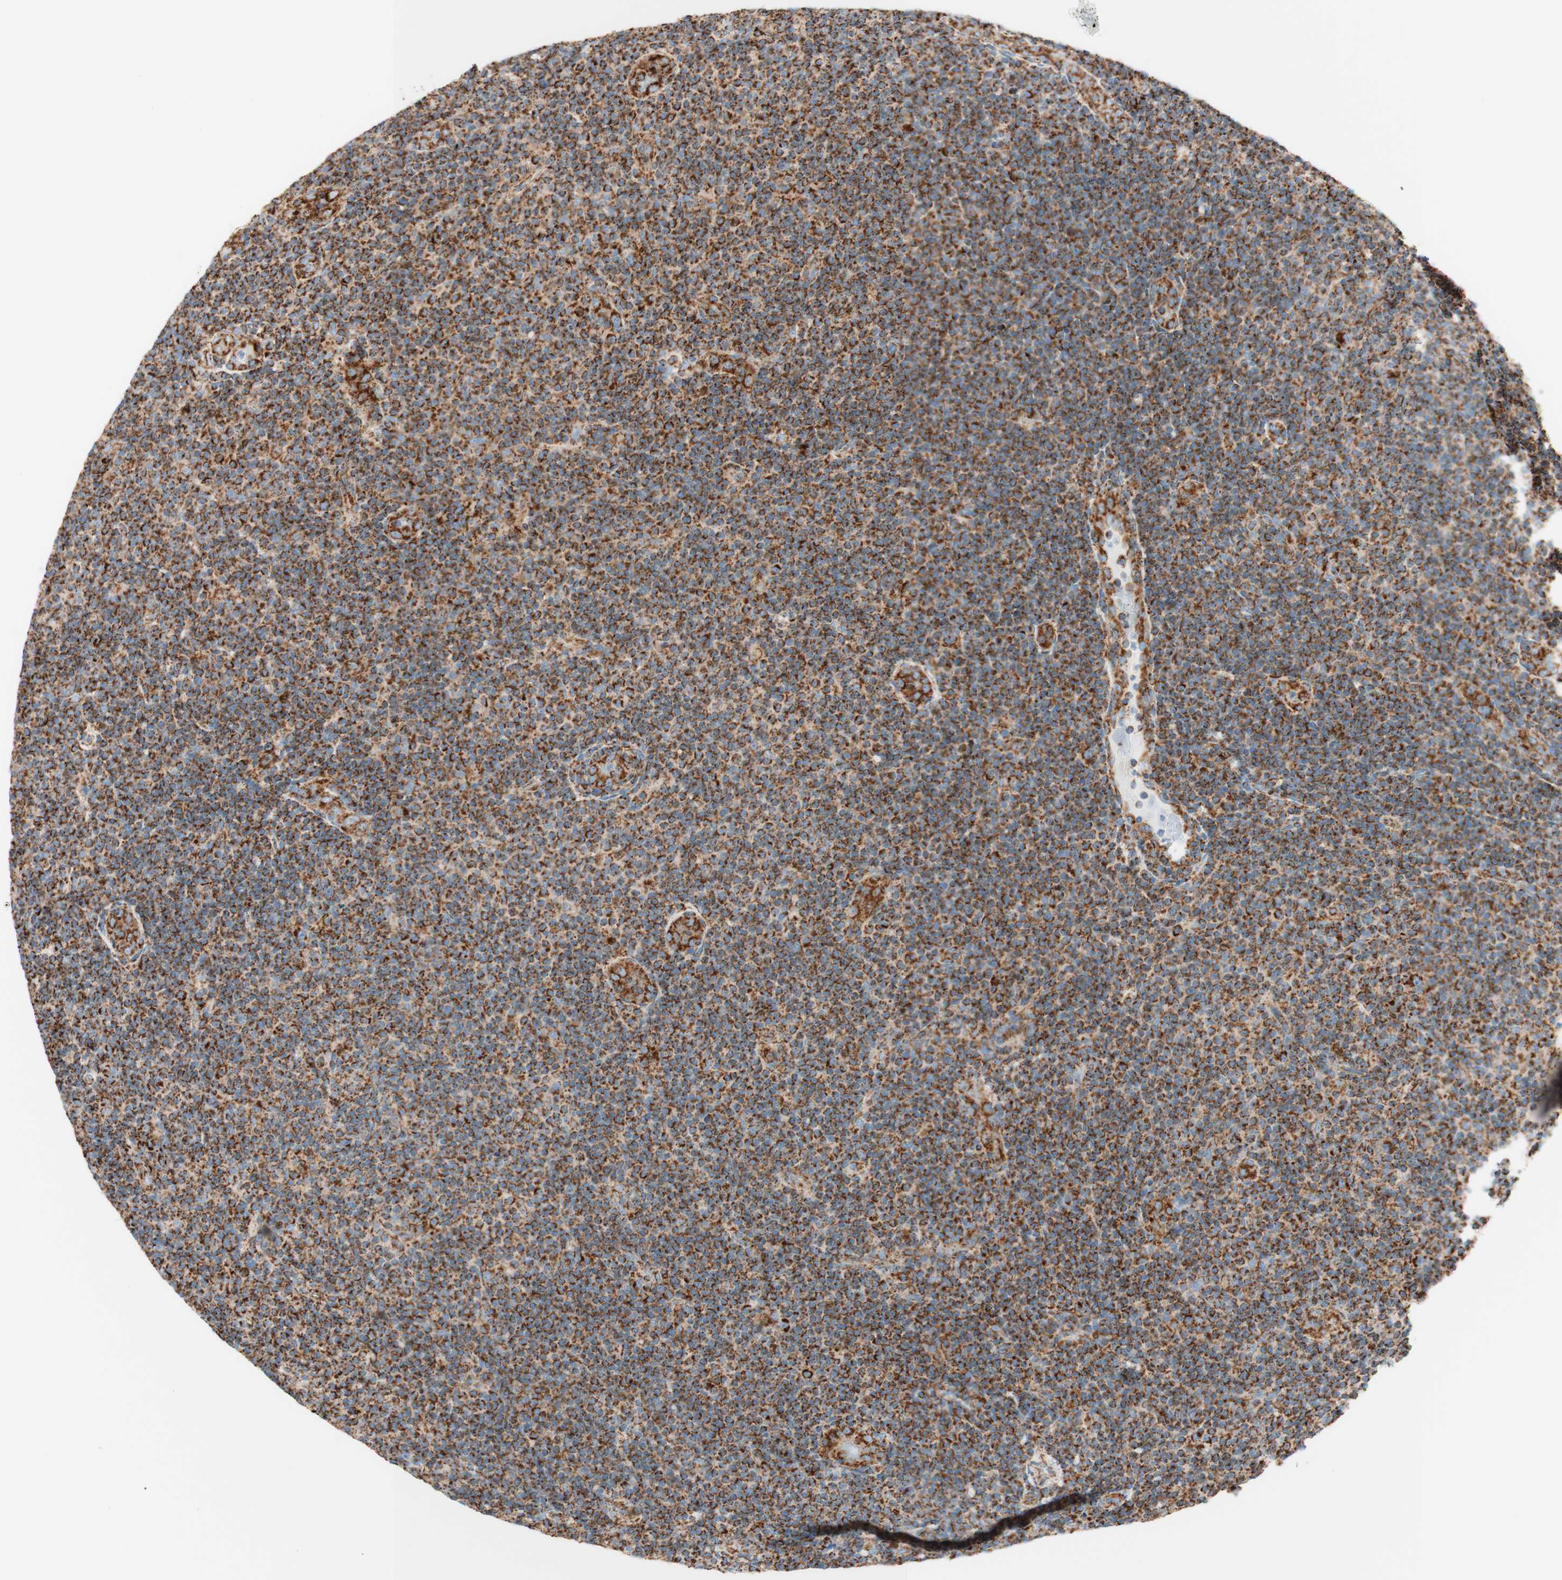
{"staining": {"intensity": "moderate", "quantity": ">75%", "location": "cytoplasmic/membranous"}, "tissue": "lymphoma", "cell_type": "Tumor cells", "image_type": "cancer", "snomed": [{"axis": "morphology", "description": "Malignant lymphoma, non-Hodgkin's type, Low grade"}, {"axis": "topography", "description": "Lymph node"}], "caption": "Lymphoma stained for a protein shows moderate cytoplasmic/membranous positivity in tumor cells.", "gene": "TOMM20", "patient": {"sex": "male", "age": 83}}